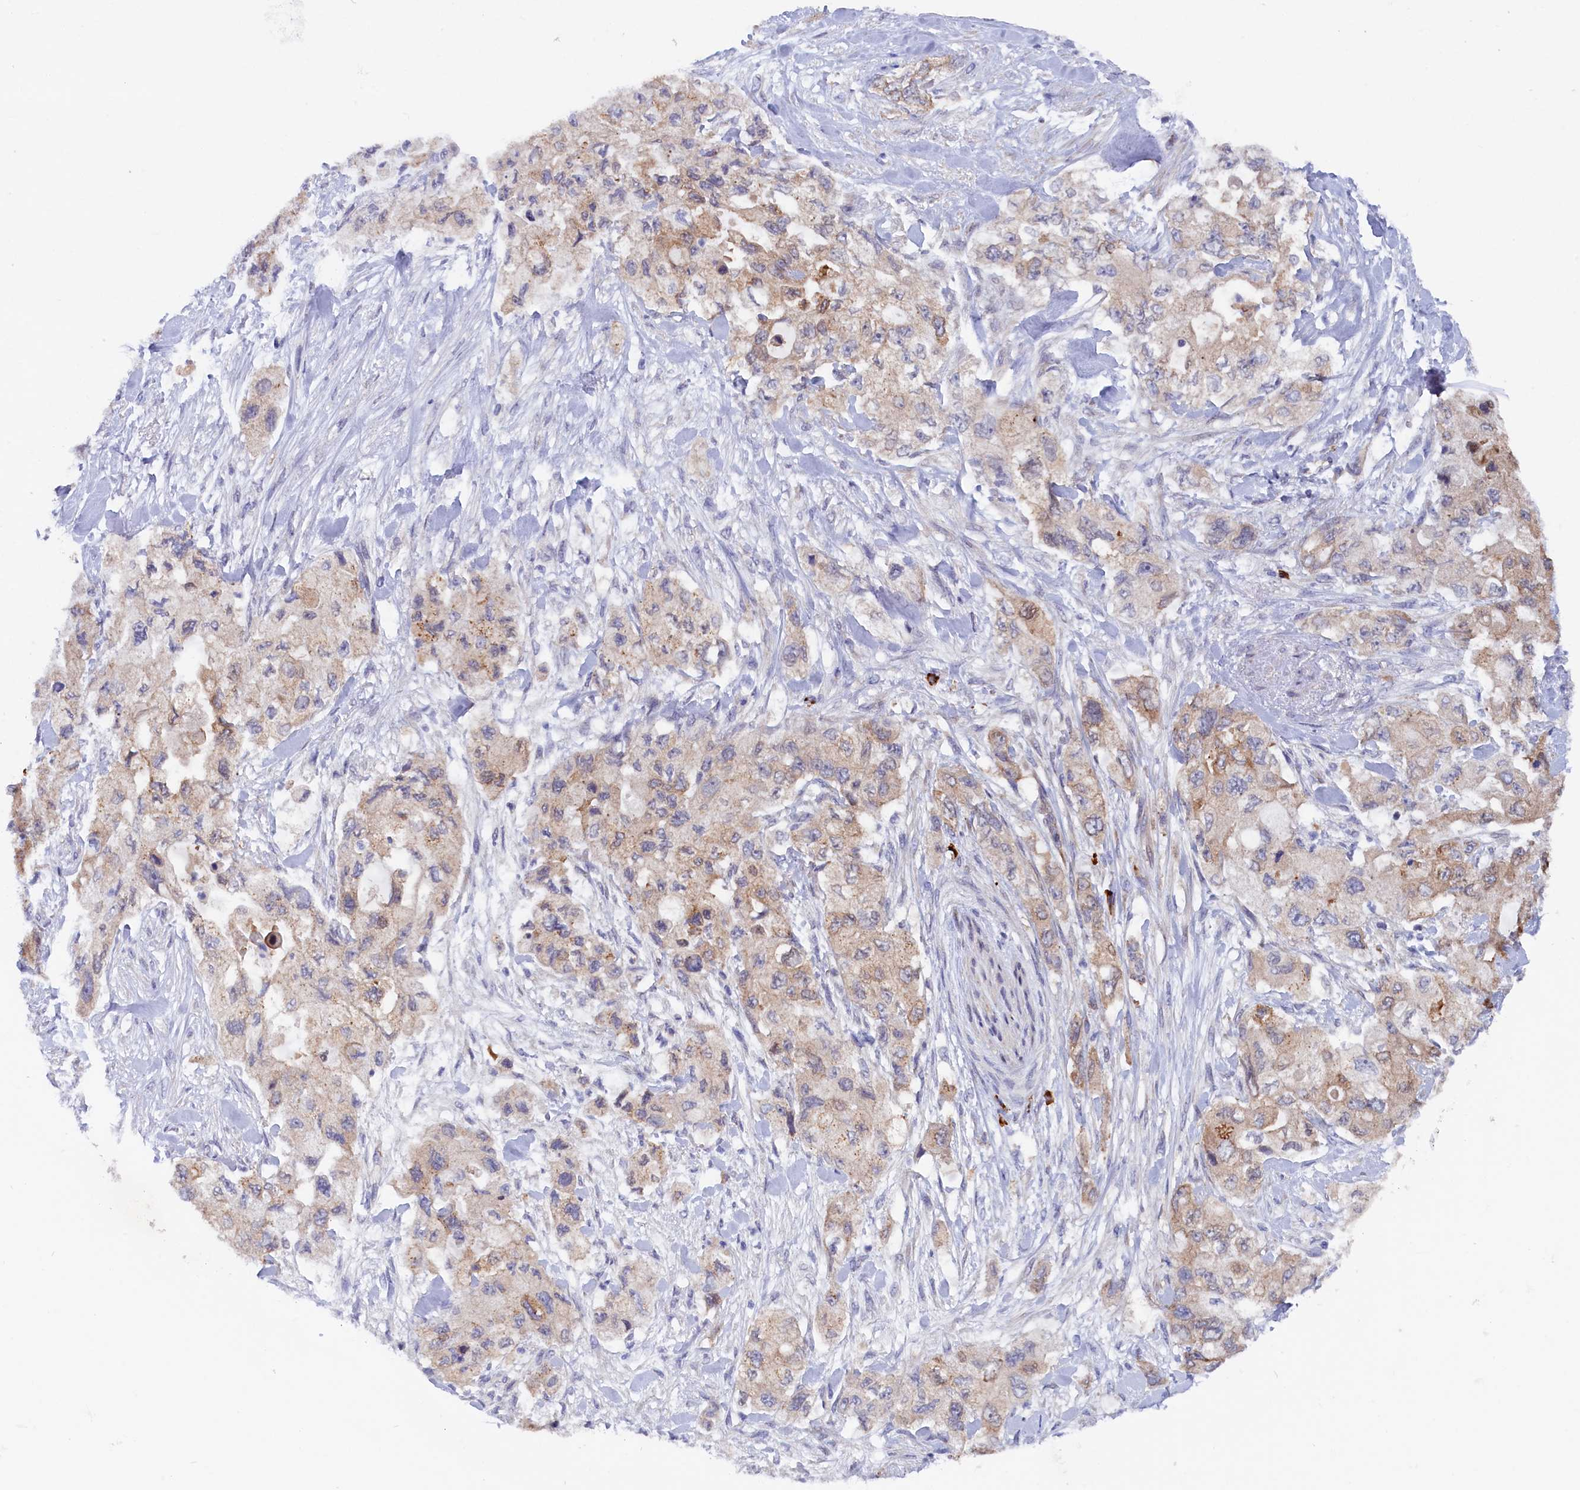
{"staining": {"intensity": "weak", "quantity": "25%-75%", "location": "cytoplasmic/membranous"}, "tissue": "pancreatic cancer", "cell_type": "Tumor cells", "image_type": "cancer", "snomed": [{"axis": "morphology", "description": "Adenocarcinoma, NOS"}, {"axis": "topography", "description": "Pancreas"}], "caption": "Pancreatic cancer tissue displays weak cytoplasmic/membranous expression in about 25%-75% of tumor cells, visualized by immunohistochemistry.", "gene": "JPT2", "patient": {"sex": "female", "age": 73}}